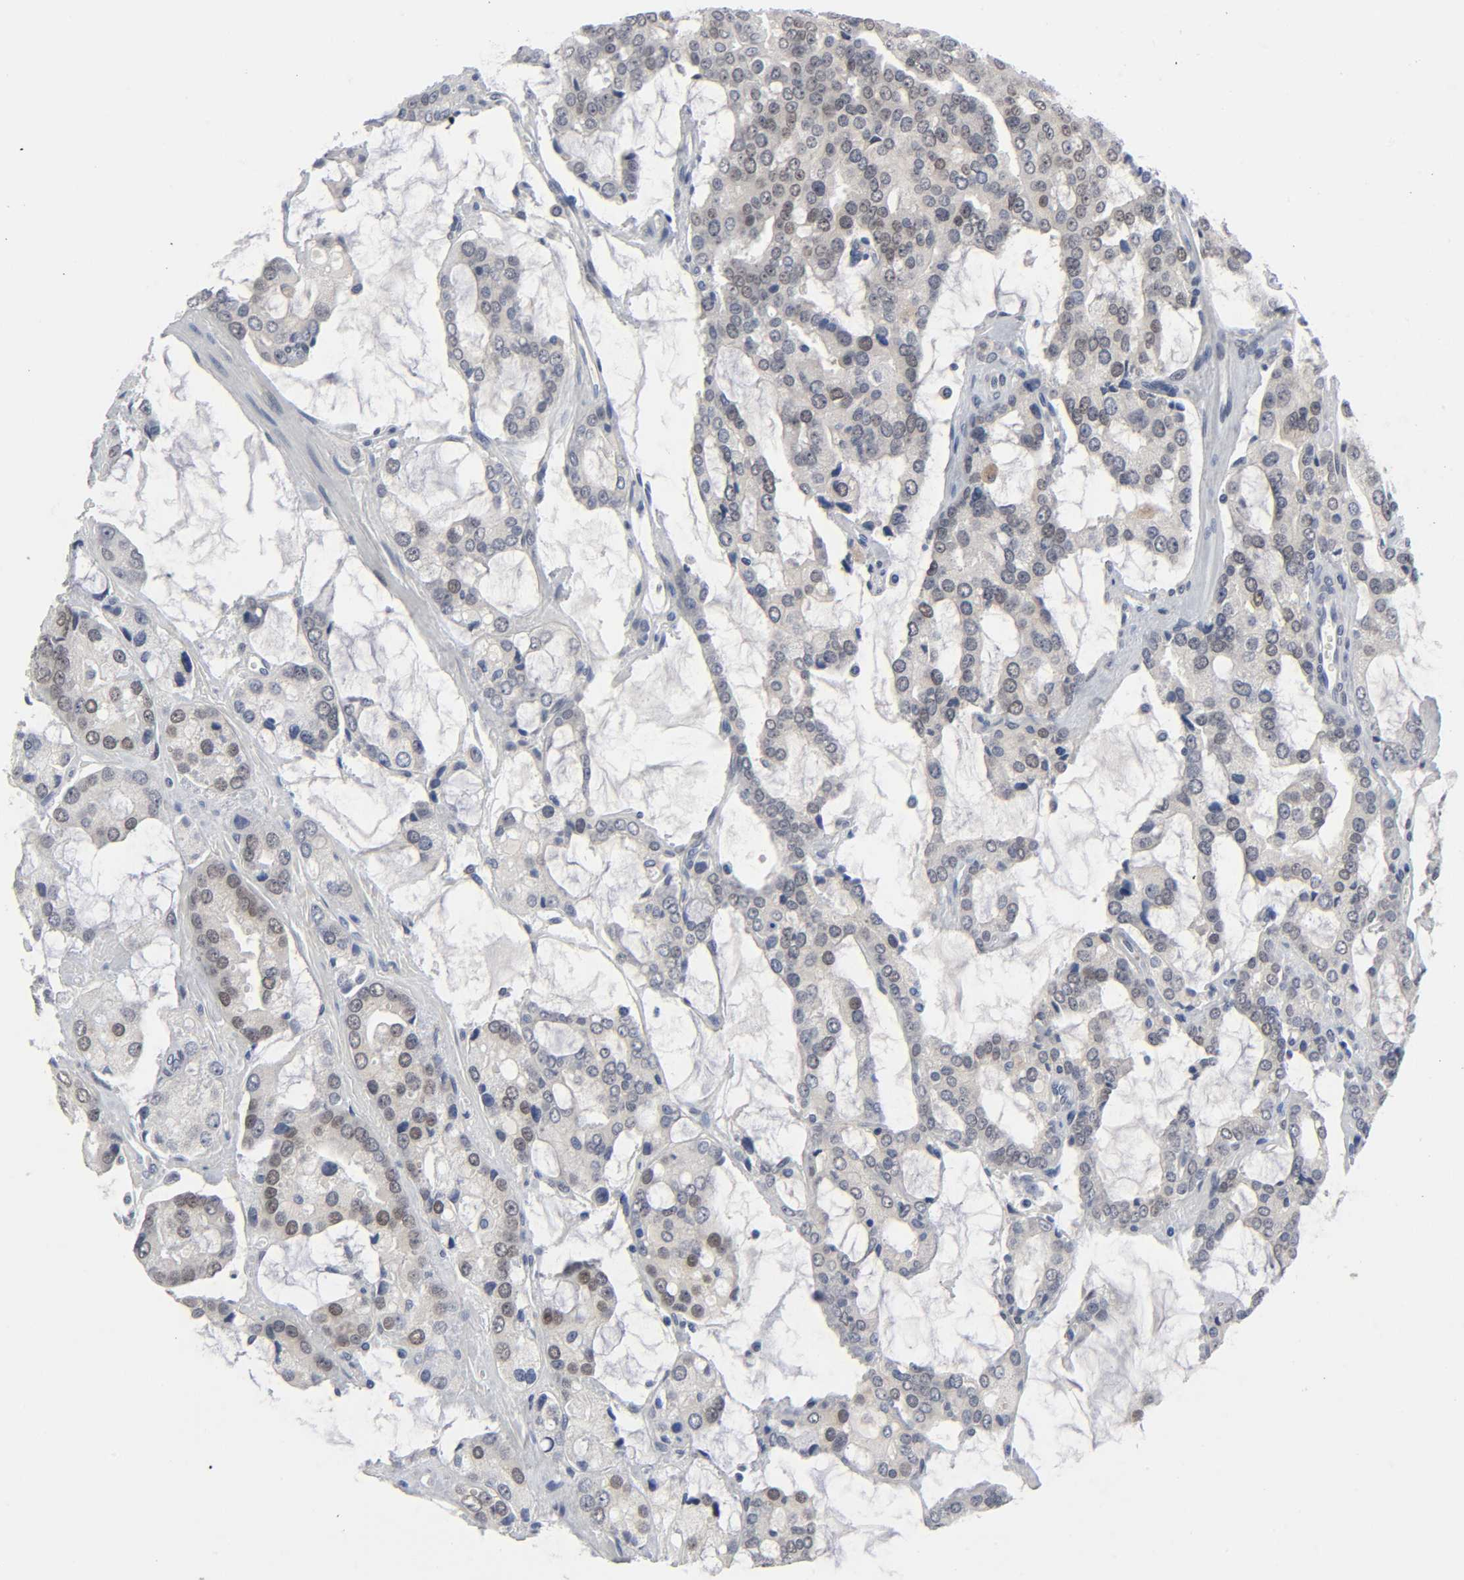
{"staining": {"intensity": "weak", "quantity": "25%-75%", "location": "nuclear"}, "tissue": "prostate cancer", "cell_type": "Tumor cells", "image_type": "cancer", "snomed": [{"axis": "morphology", "description": "Adenocarcinoma, High grade"}, {"axis": "topography", "description": "Prostate"}], "caption": "IHC staining of prostate high-grade adenocarcinoma, which demonstrates low levels of weak nuclear staining in about 25%-75% of tumor cells indicating weak nuclear protein expression. The staining was performed using DAB (brown) for protein detection and nuclei were counterstained in hematoxylin (blue).", "gene": "SALL2", "patient": {"sex": "male", "age": 67}}